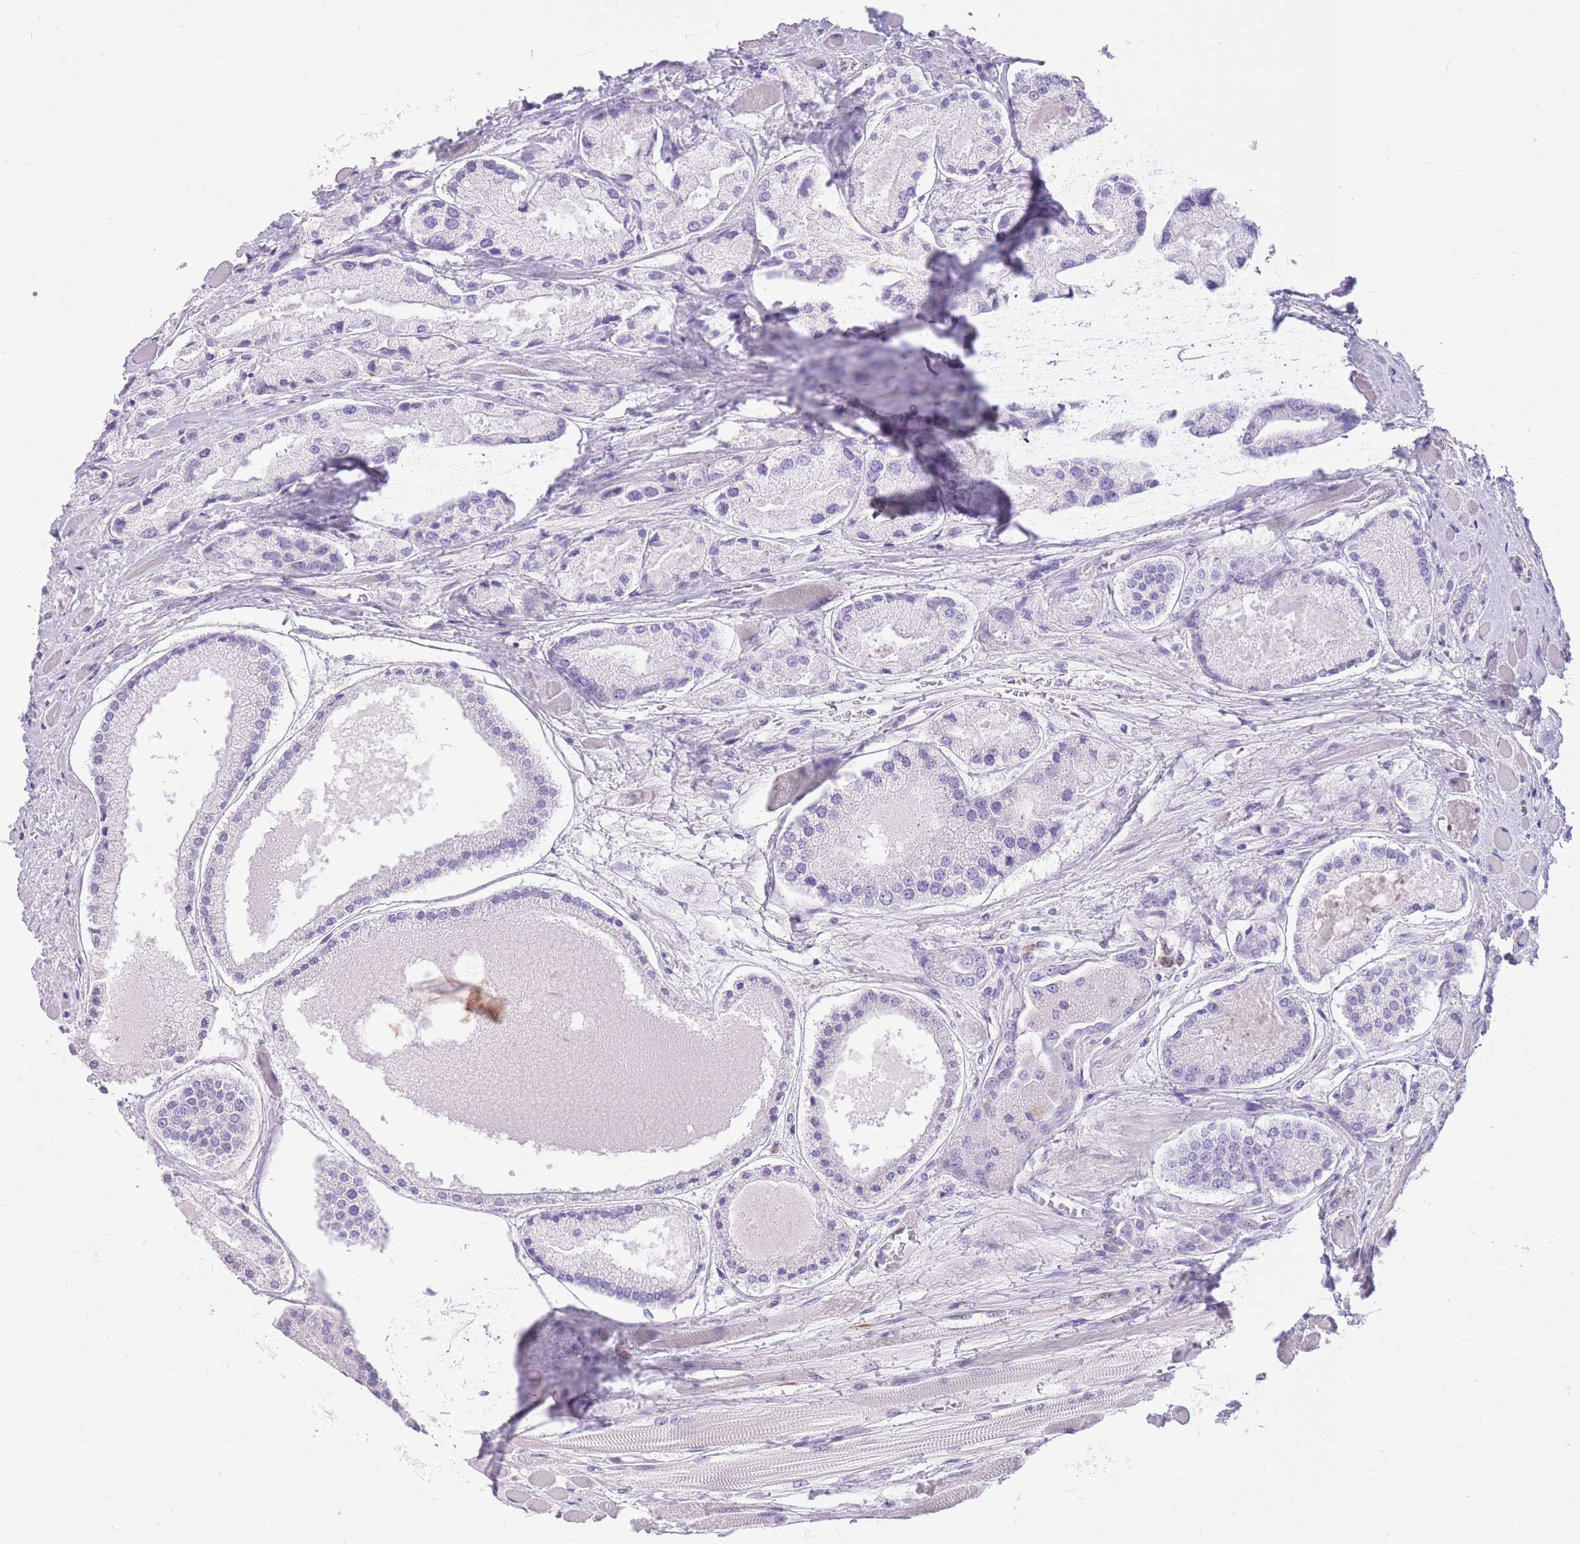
{"staining": {"intensity": "negative", "quantity": "none", "location": "none"}, "tissue": "prostate cancer", "cell_type": "Tumor cells", "image_type": "cancer", "snomed": [{"axis": "morphology", "description": "Adenocarcinoma, High grade"}, {"axis": "topography", "description": "Prostate"}], "caption": "Protein analysis of prostate cancer (high-grade adenocarcinoma) reveals no significant staining in tumor cells.", "gene": "WDR70", "patient": {"sex": "male", "age": 67}}